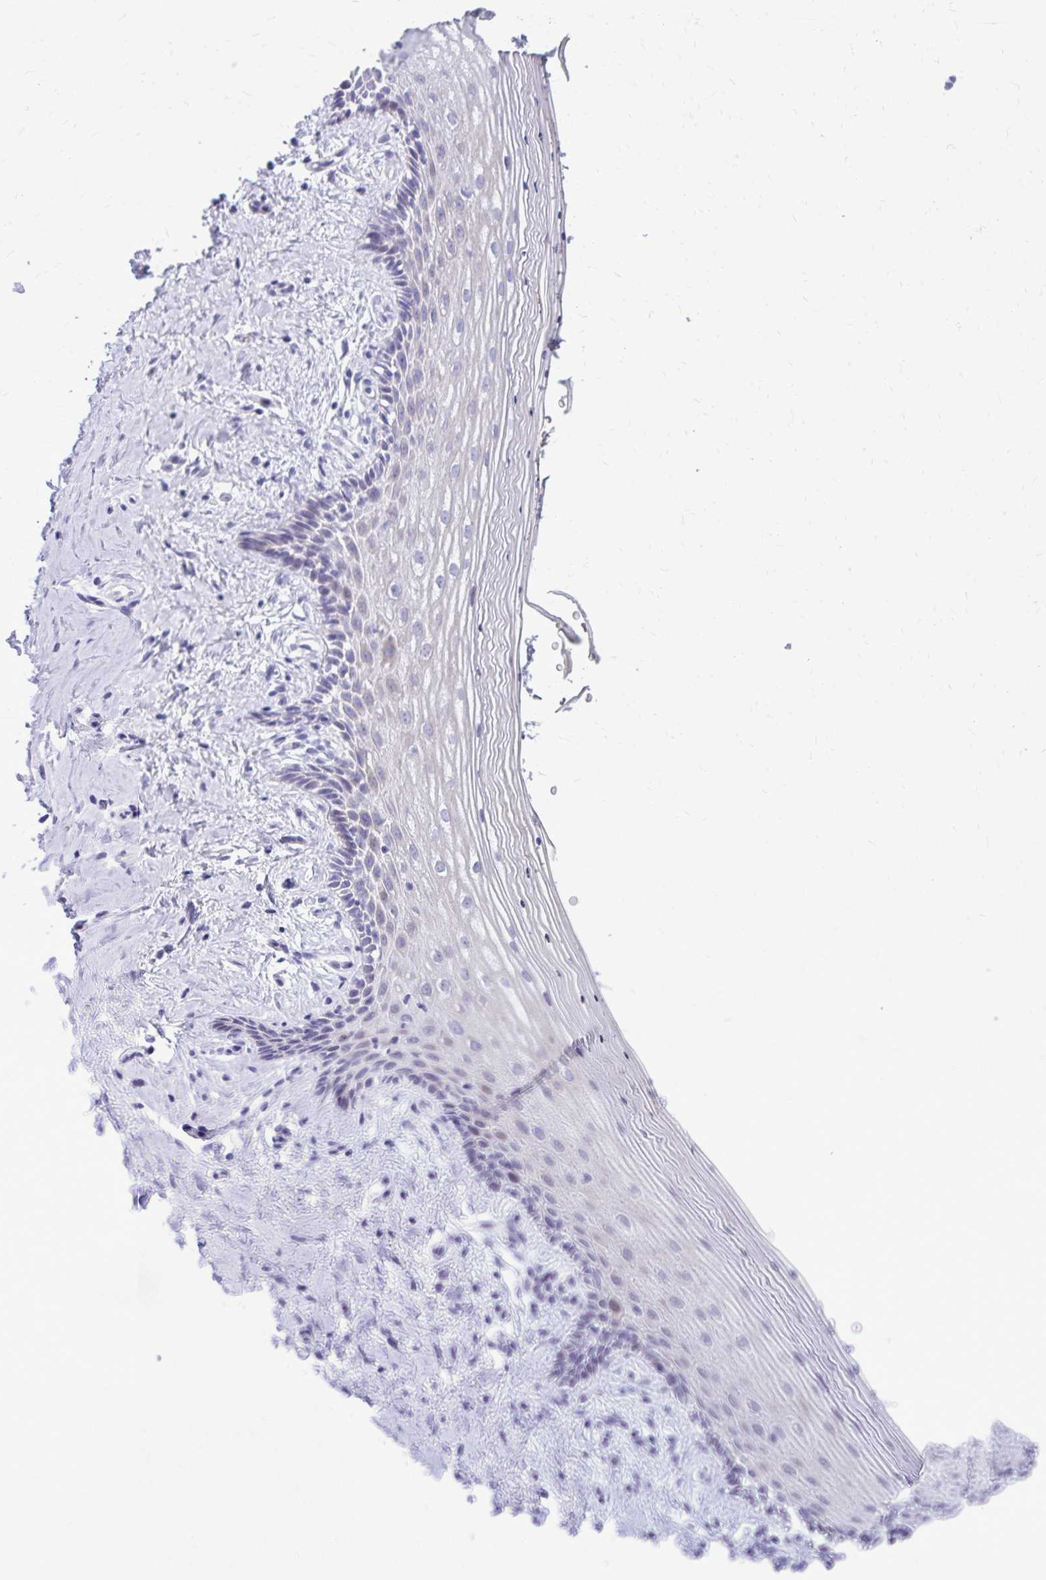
{"staining": {"intensity": "weak", "quantity": "<25%", "location": "nuclear"}, "tissue": "vagina", "cell_type": "Squamous epithelial cells", "image_type": "normal", "snomed": [{"axis": "morphology", "description": "Normal tissue, NOS"}, {"axis": "topography", "description": "Vagina"}], "caption": "Squamous epithelial cells are negative for protein expression in normal human vagina. The staining is performed using DAB (3,3'-diaminobenzidine) brown chromogen with nuclei counter-stained in using hematoxylin.", "gene": "LCN15", "patient": {"sex": "female", "age": 42}}